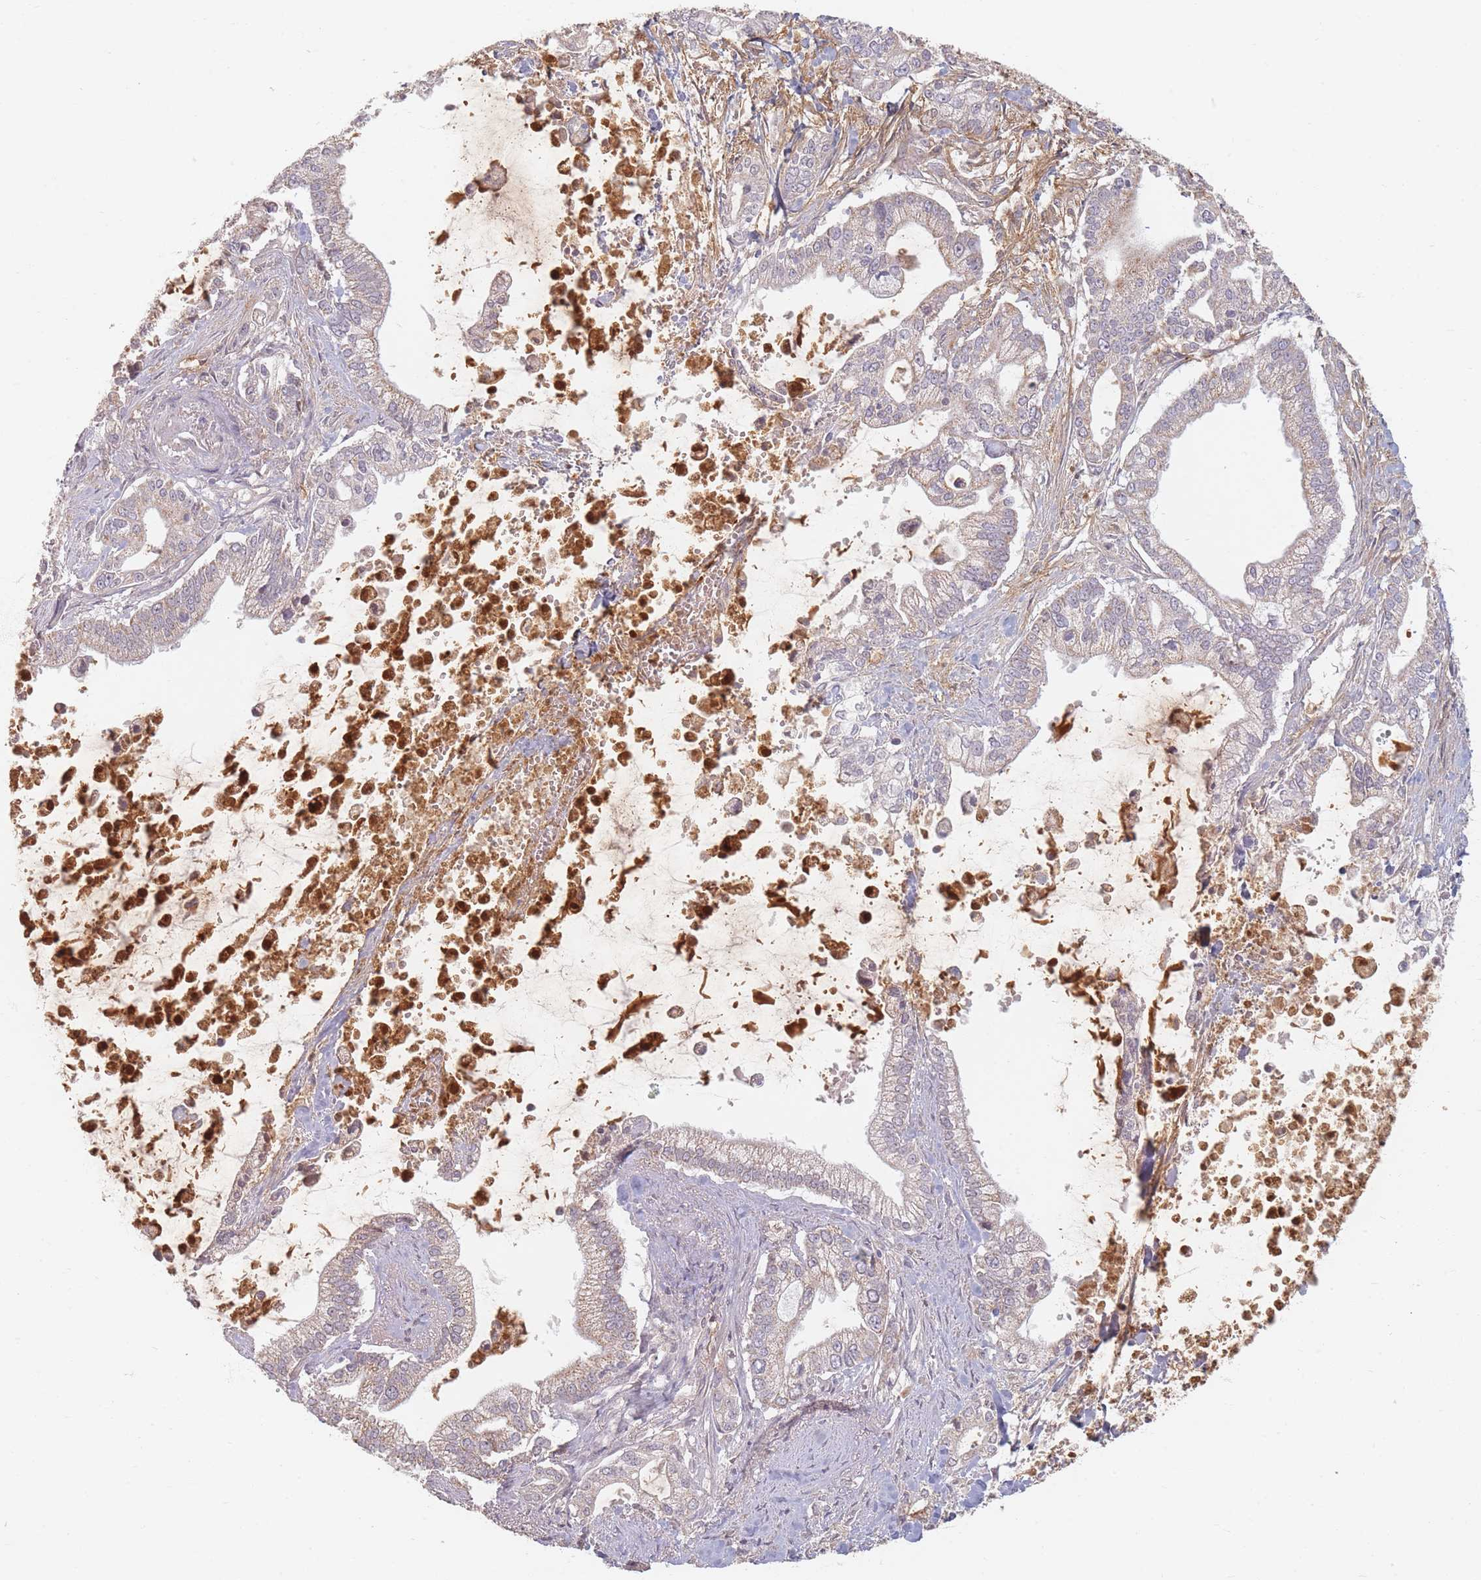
{"staining": {"intensity": "weak", "quantity": "<25%", "location": "cytoplasmic/membranous"}, "tissue": "pancreatic cancer", "cell_type": "Tumor cells", "image_type": "cancer", "snomed": [{"axis": "morphology", "description": "Adenocarcinoma, NOS"}, {"axis": "topography", "description": "Pancreas"}], "caption": "Tumor cells are negative for protein expression in human pancreatic adenocarcinoma.", "gene": "OR2M4", "patient": {"sex": "male", "age": 69}}